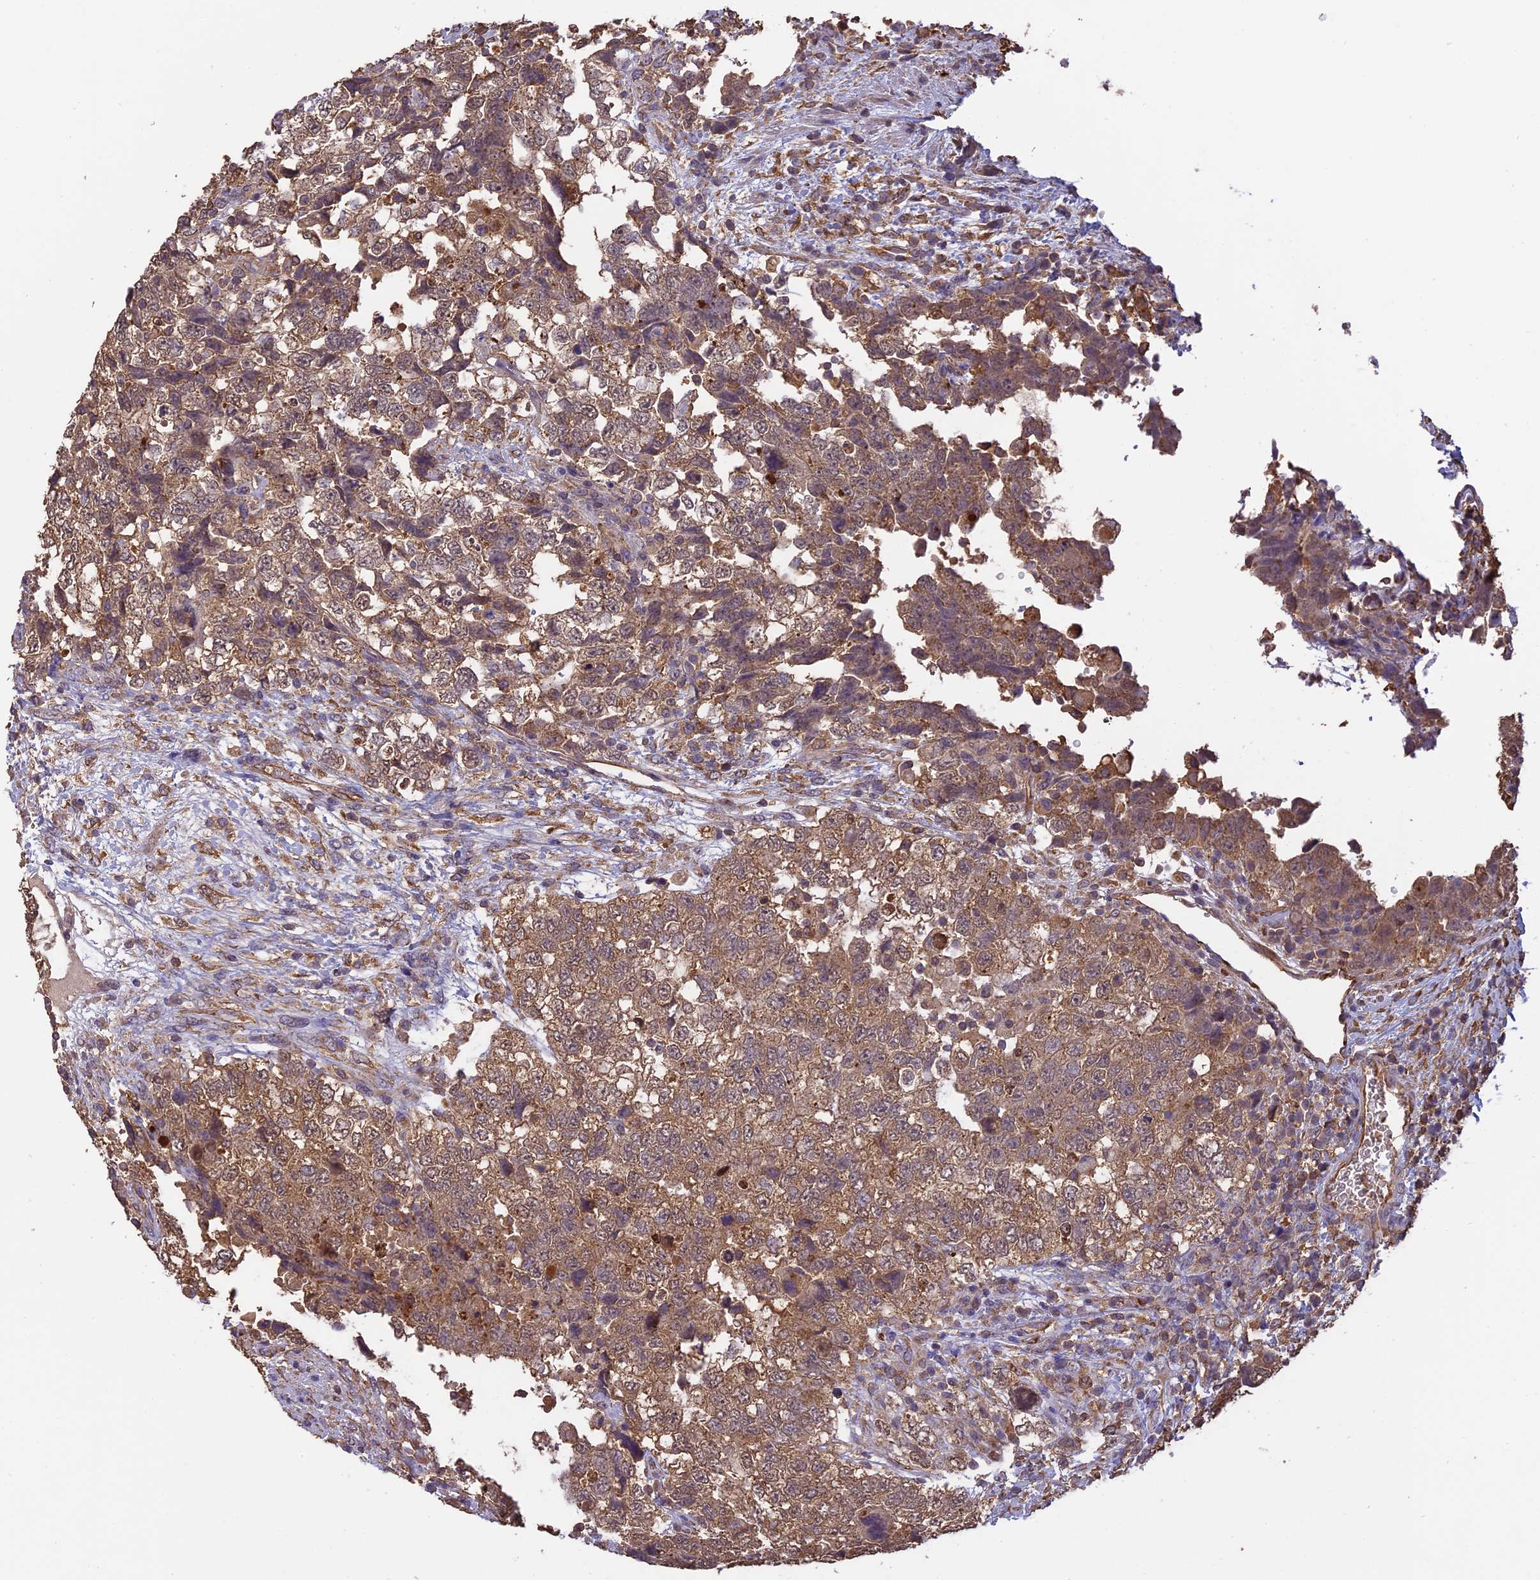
{"staining": {"intensity": "moderate", "quantity": ">75%", "location": "cytoplasmic/membranous,nuclear"}, "tissue": "testis cancer", "cell_type": "Tumor cells", "image_type": "cancer", "snomed": [{"axis": "morphology", "description": "Carcinoma, Embryonal, NOS"}, {"axis": "topography", "description": "Testis"}], "caption": "DAB immunohistochemical staining of human testis cancer exhibits moderate cytoplasmic/membranous and nuclear protein staining in about >75% of tumor cells.", "gene": "ARHGAP19", "patient": {"sex": "male", "age": 37}}